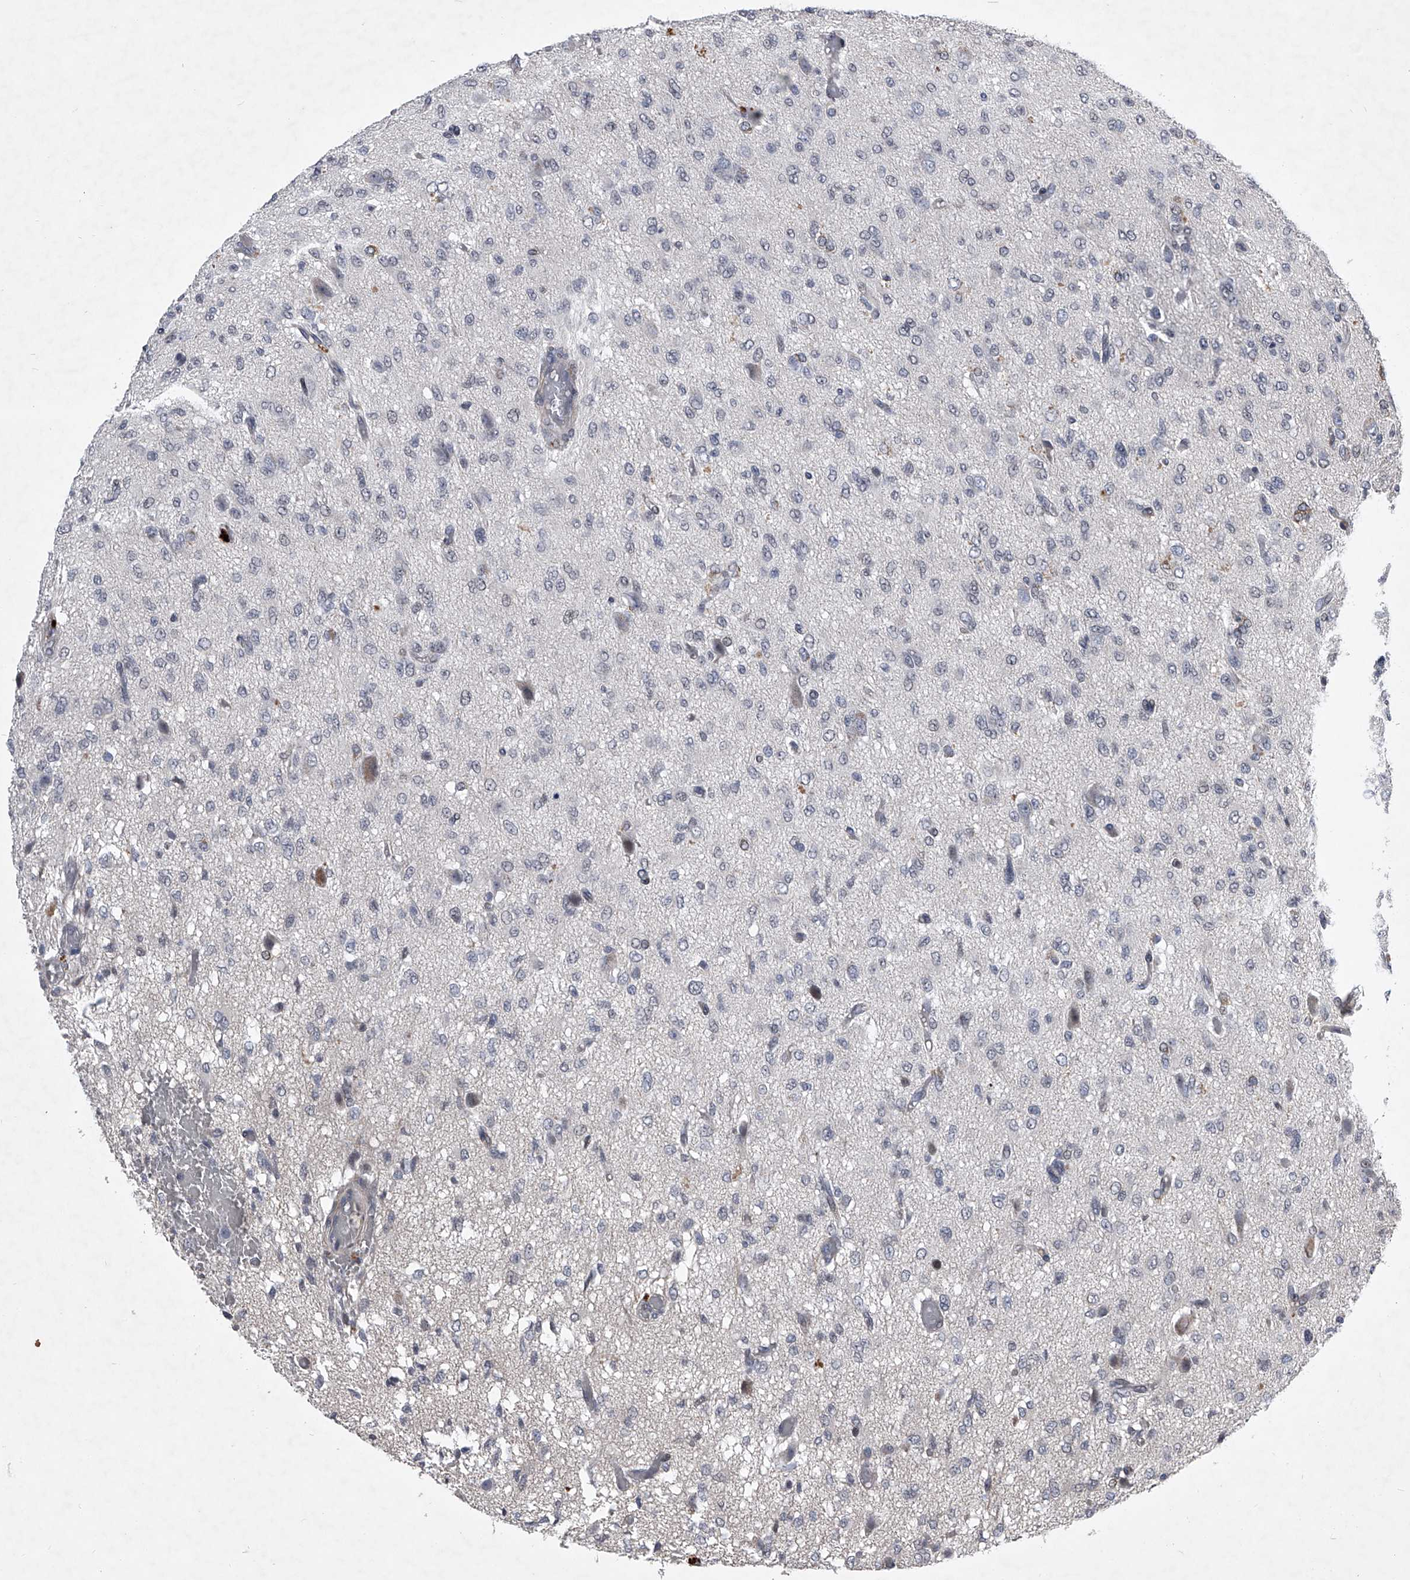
{"staining": {"intensity": "negative", "quantity": "none", "location": "none"}, "tissue": "glioma", "cell_type": "Tumor cells", "image_type": "cancer", "snomed": [{"axis": "morphology", "description": "Glioma, malignant, High grade"}, {"axis": "topography", "description": "Brain"}], "caption": "DAB immunohistochemical staining of high-grade glioma (malignant) reveals no significant expression in tumor cells.", "gene": "ZNF76", "patient": {"sex": "female", "age": 59}}